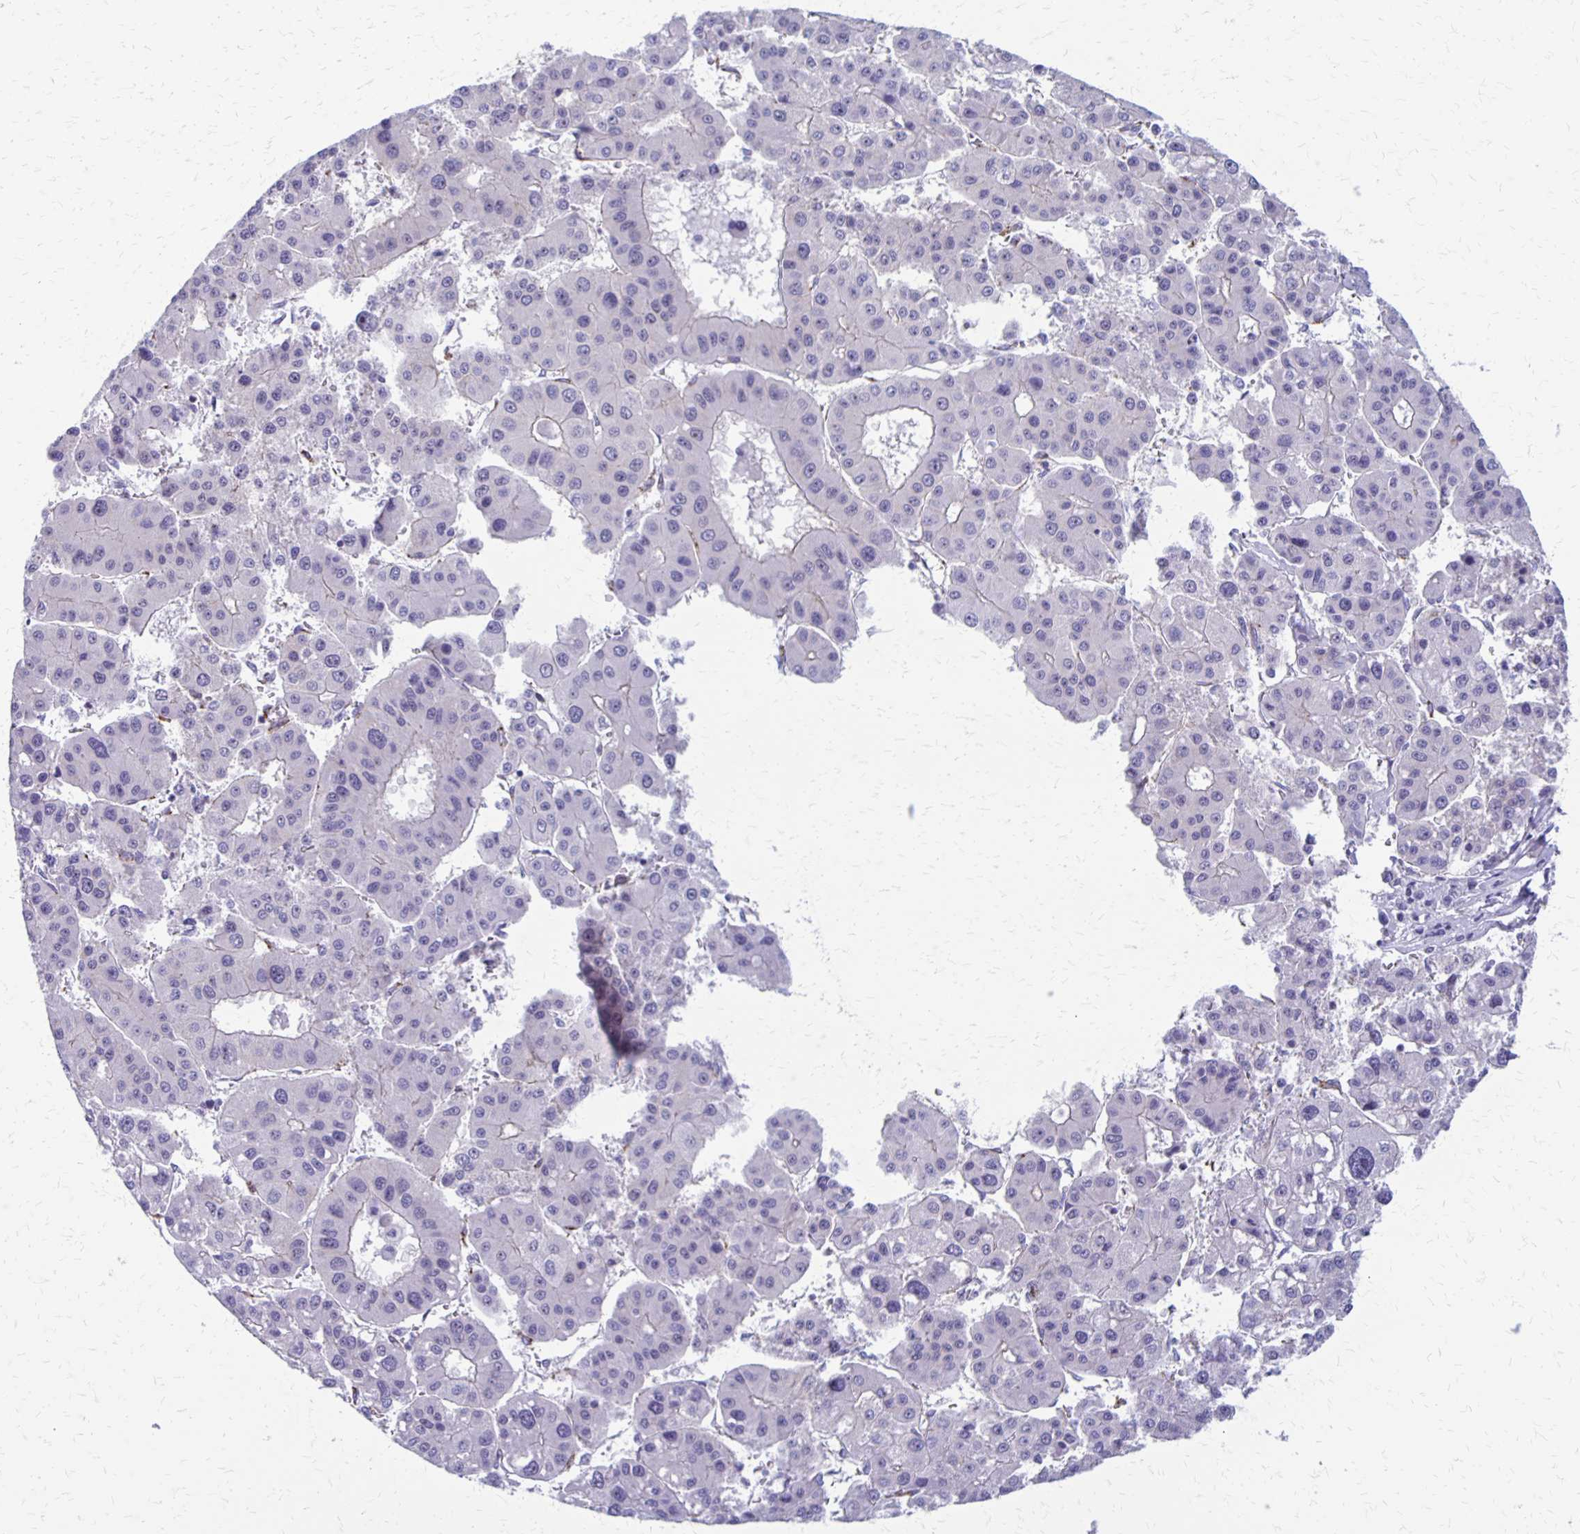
{"staining": {"intensity": "negative", "quantity": "none", "location": "none"}, "tissue": "liver cancer", "cell_type": "Tumor cells", "image_type": "cancer", "snomed": [{"axis": "morphology", "description": "Carcinoma, Hepatocellular, NOS"}, {"axis": "topography", "description": "Liver"}], "caption": "Immunohistochemistry of liver hepatocellular carcinoma displays no positivity in tumor cells.", "gene": "SEPTIN5", "patient": {"sex": "male", "age": 73}}